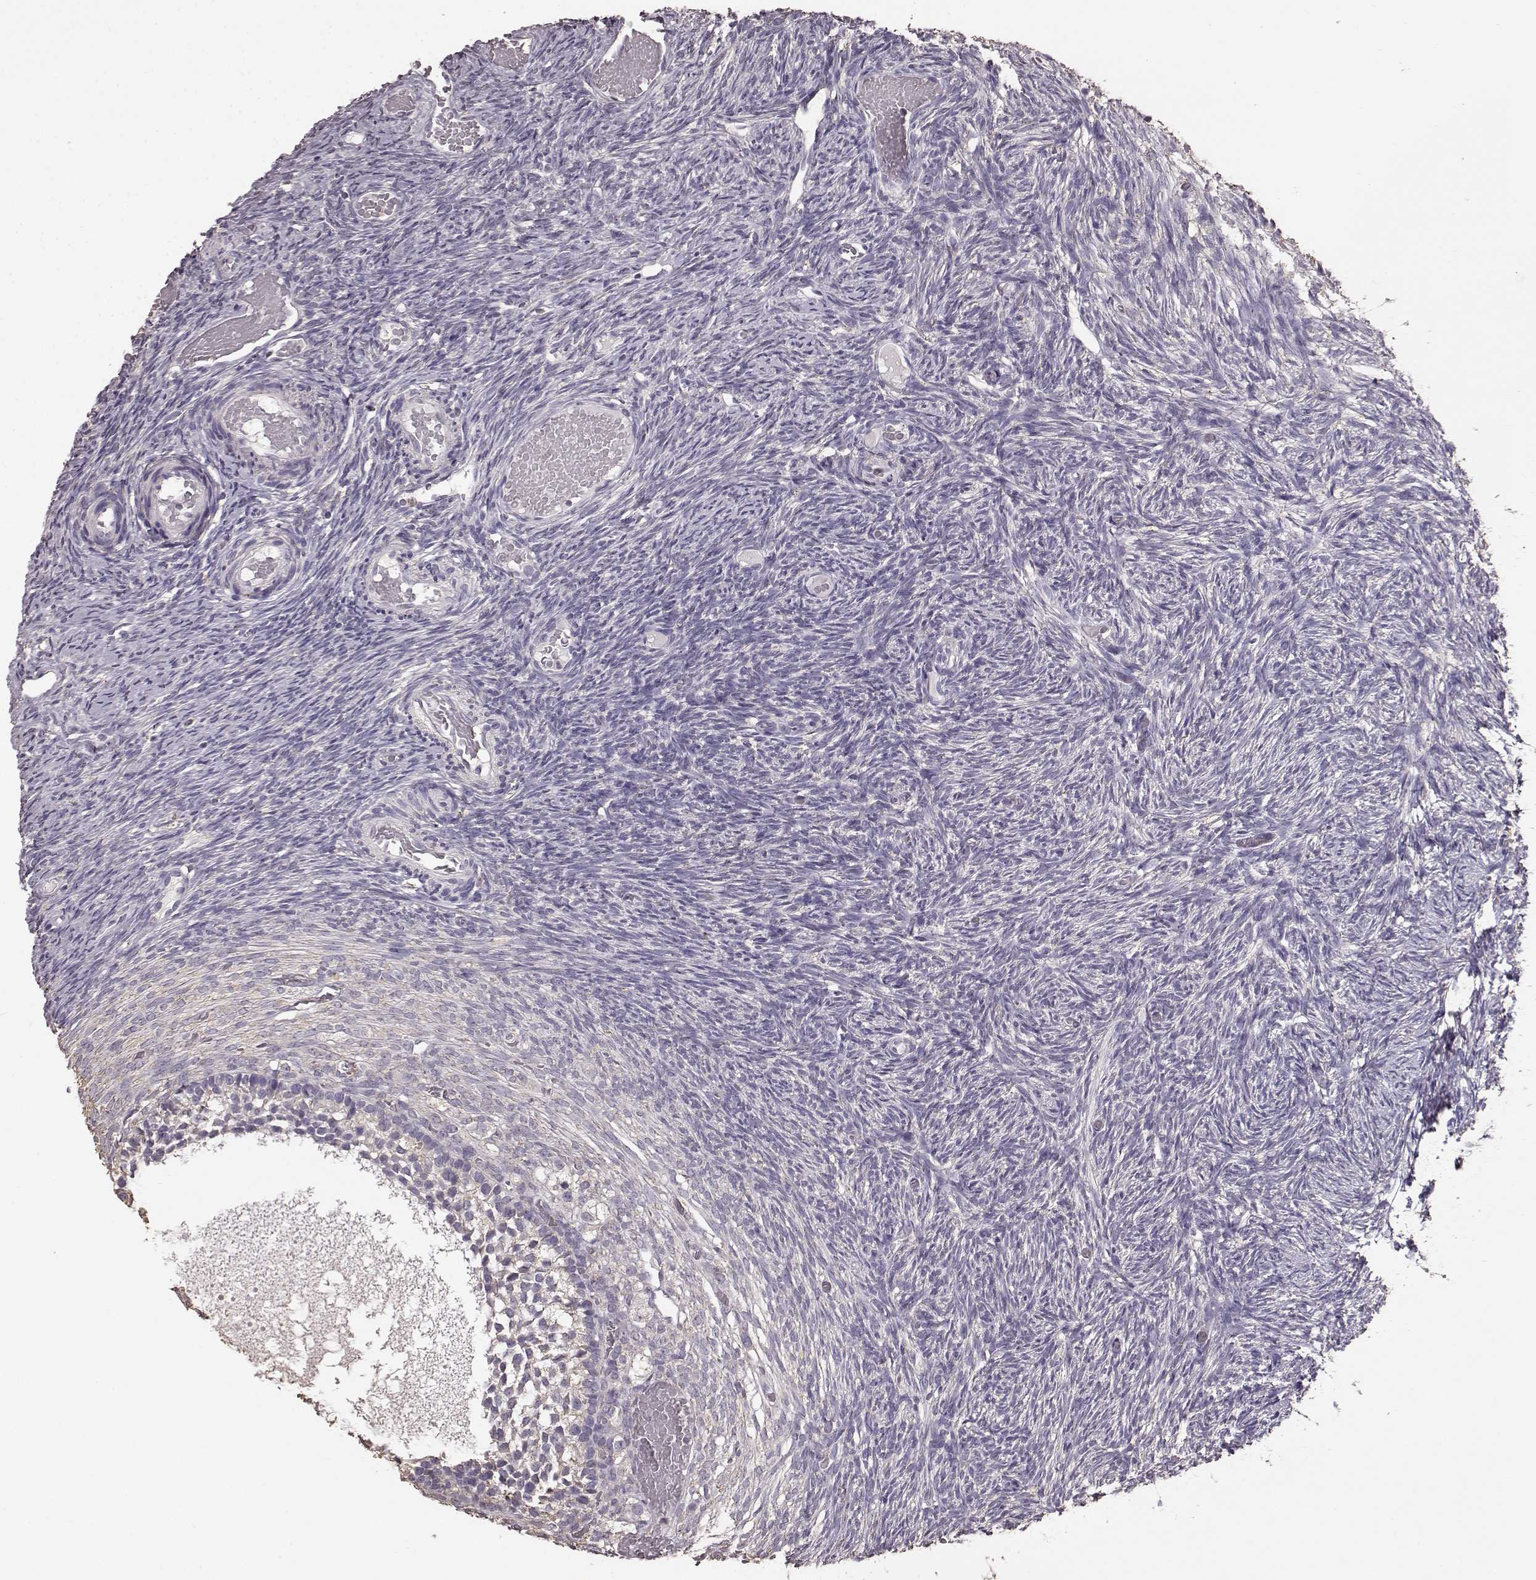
{"staining": {"intensity": "negative", "quantity": "none", "location": "none"}, "tissue": "ovary", "cell_type": "Follicle cells", "image_type": "normal", "snomed": [{"axis": "morphology", "description": "Normal tissue, NOS"}, {"axis": "topography", "description": "Ovary"}], "caption": "Immunohistochemical staining of benign ovary exhibits no significant expression in follicle cells.", "gene": "GABRG3", "patient": {"sex": "female", "age": 39}}